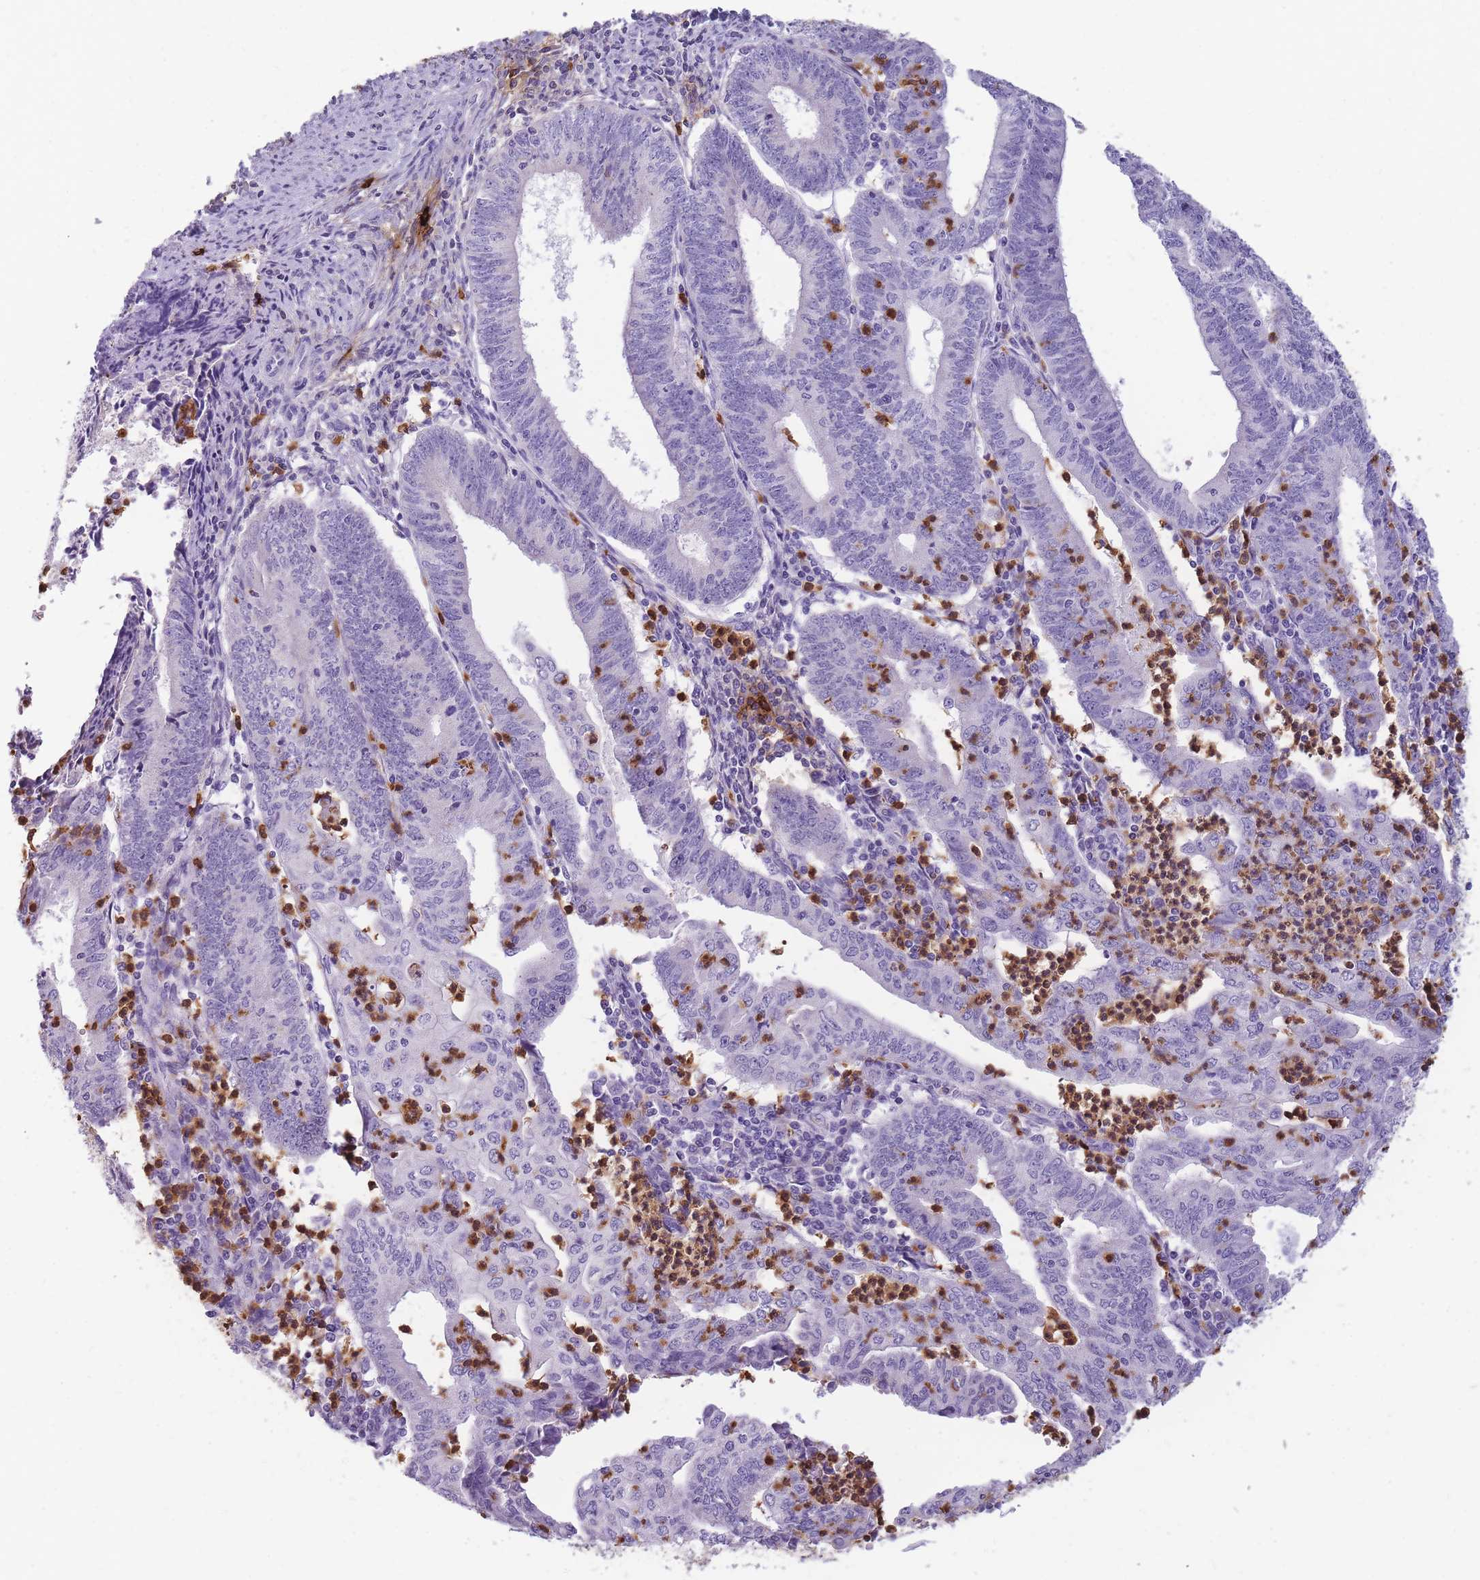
{"staining": {"intensity": "negative", "quantity": "none", "location": "none"}, "tissue": "endometrial cancer", "cell_type": "Tumor cells", "image_type": "cancer", "snomed": [{"axis": "morphology", "description": "Adenocarcinoma, NOS"}, {"axis": "topography", "description": "Endometrium"}], "caption": "DAB (3,3'-diaminobenzidine) immunohistochemical staining of endometrial cancer reveals no significant staining in tumor cells.", "gene": "TPSAB1", "patient": {"sex": "female", "age": 60}}